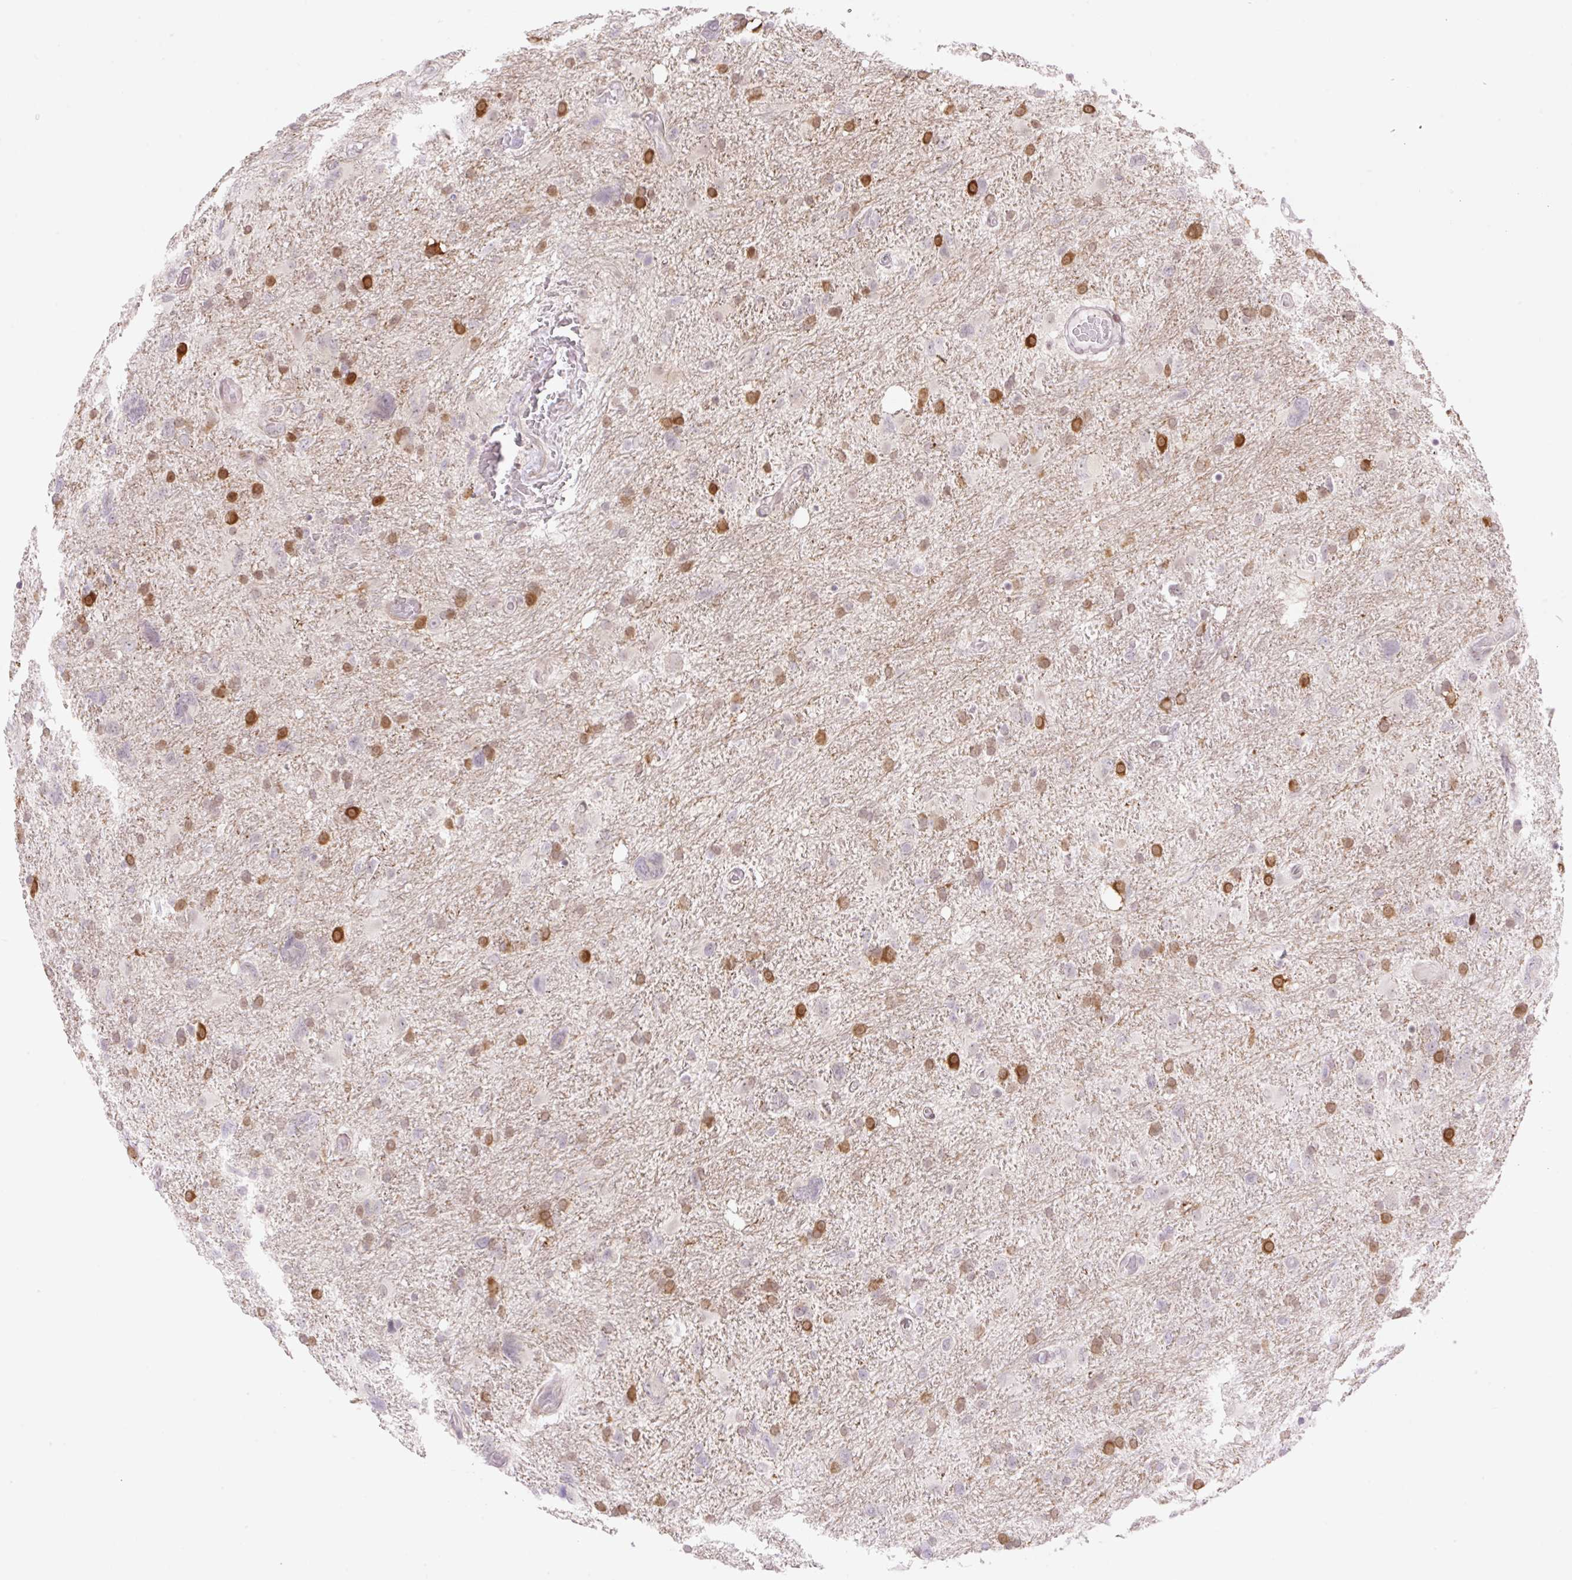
{"staining": {"intensity": "moderate", "quantity": "25%-75%", "location": "cytoplasmic/membranous,nuclear"}, "tissue": "glioma", "cell_type": "Tumor cells", "image_type": "cancer", "snomed": [{"axis": "morphology", "description": "Glioma, malignant, High grade"}, {"axis": "topography", "description": "Brain"}], "caption": "A medium amount of moderate cytoplasmic/membranous and nuclear expression is seen in approximately 25%-75% of tumor cells in malignant glioma (high-grade) tissue.", "gene": "ZFP41", "patient": {"sex": "male", "age": 61}}